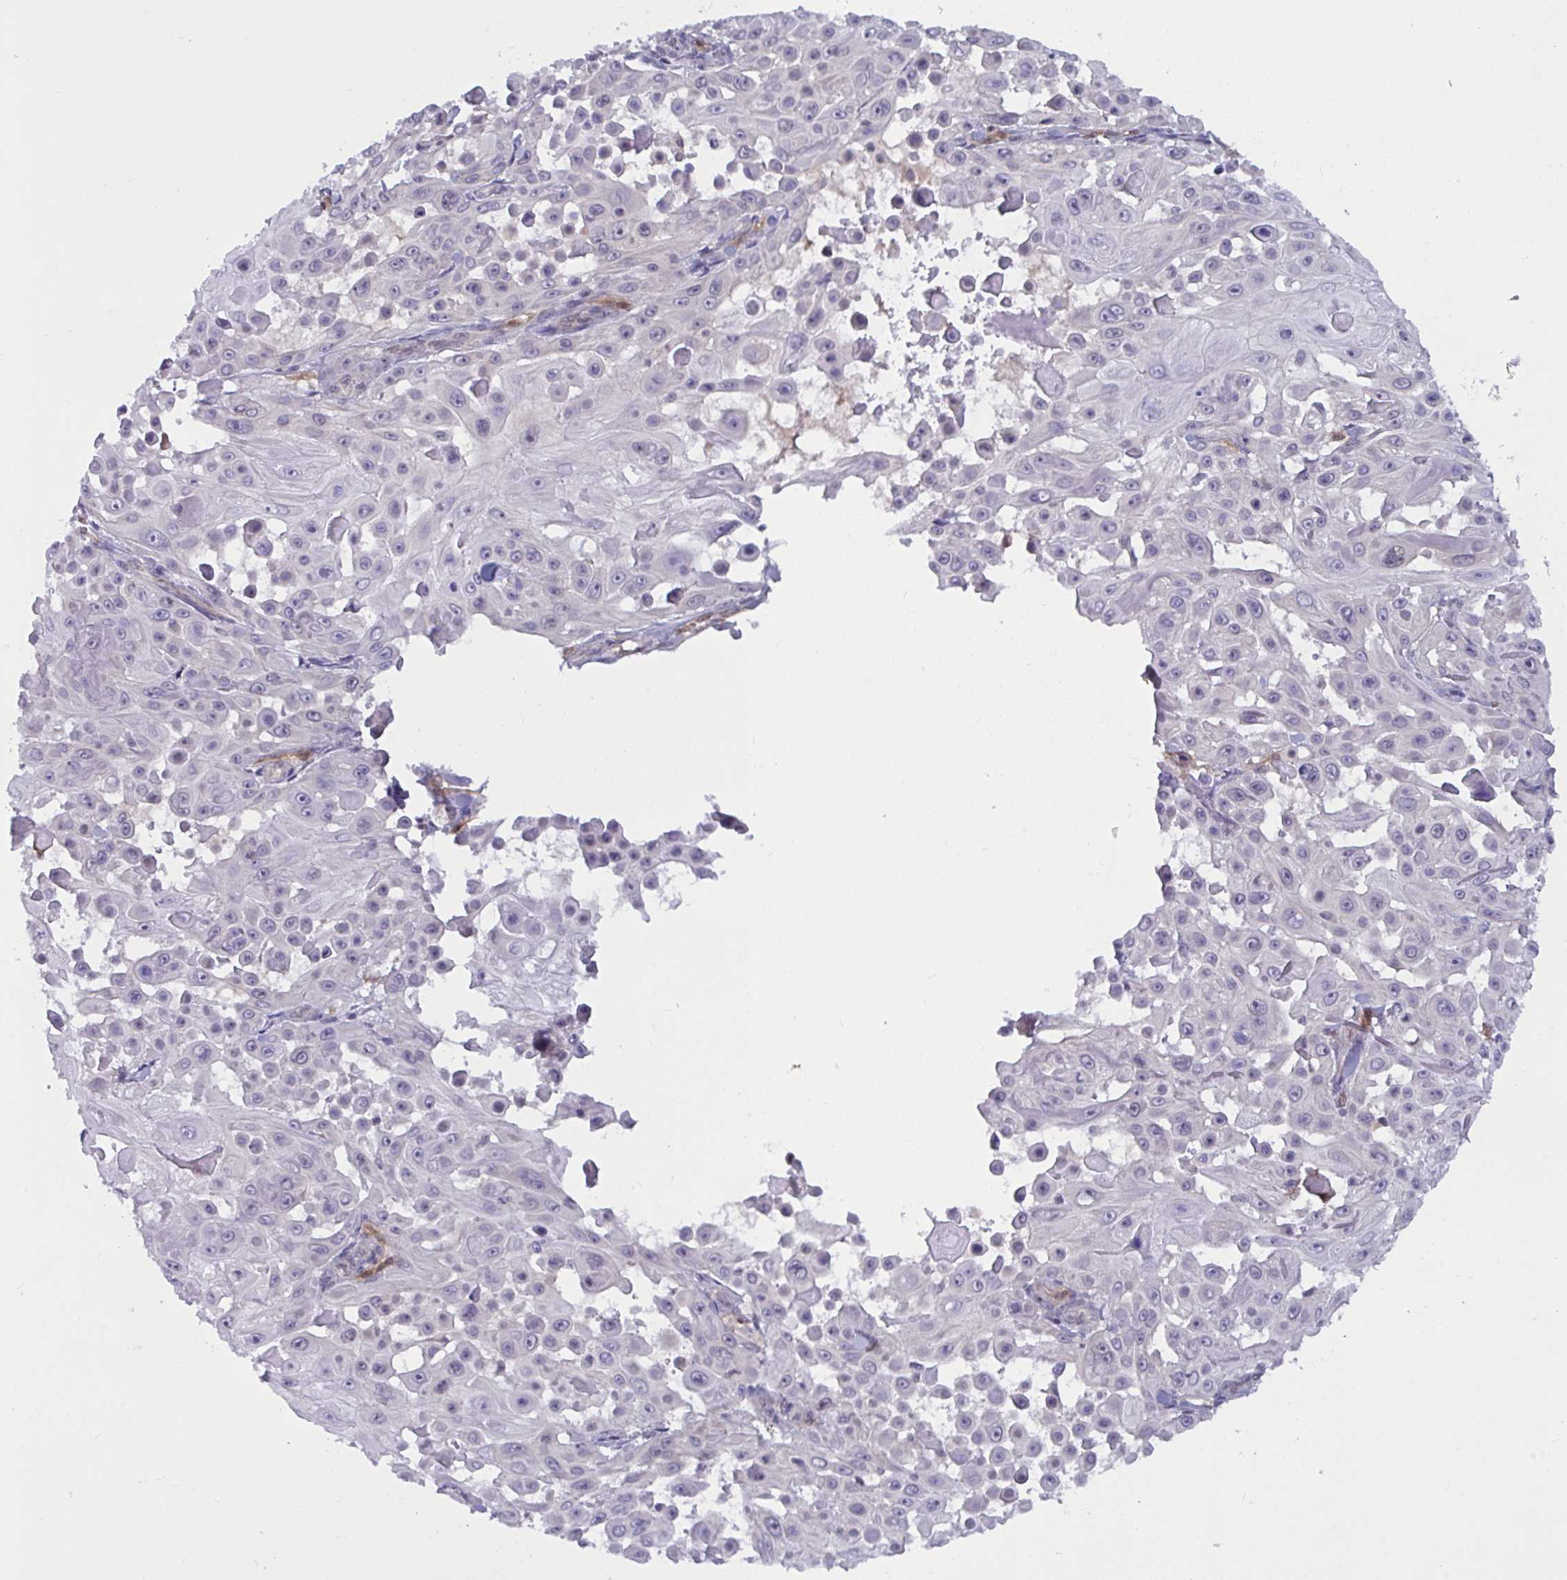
{"staining": {"intensity": "negative", "quantity": "none", "location": "none"}, "tissue": "skin cancer", "cell_type": "Tumor cells", "image_type": "cancer", "snomed": [{"axis": "morphology", "description": "Squamous cell carcinoma, NOS"}, {"axis": "topography", "description": "Skin"}], "caption": "Immunohistochemistry (IHC) micrograph of skin squamous cell carcinoma stained for a protein (brown), which exhibits no expression in tumor cells.", "gene": "TSN", "patient": {"sex": "male", "age": 91}}